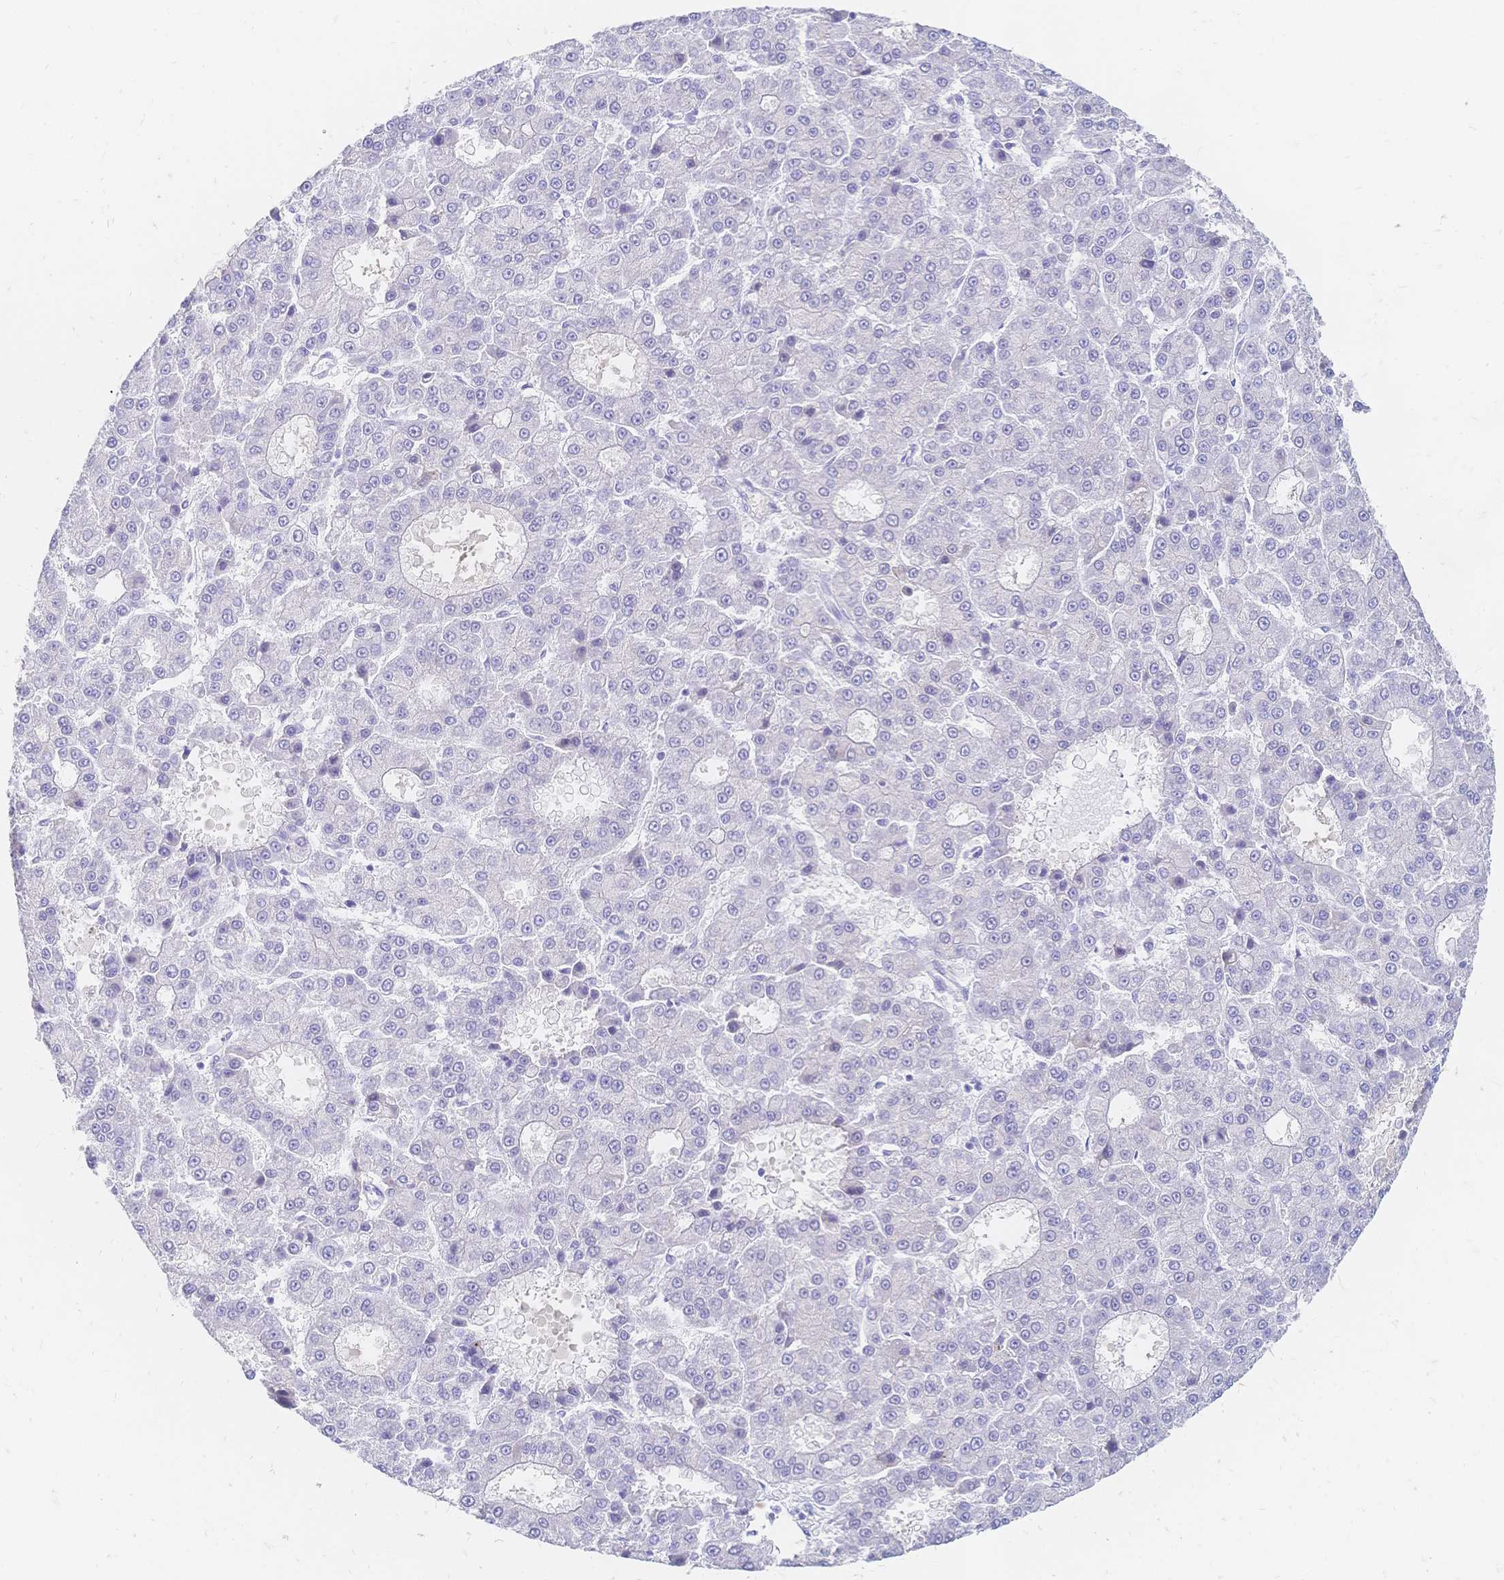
{"staining": {"intensity": "negative", "quantity": "none", "location": "none"}, "tissue": "liver cancer", "cell_type": "Tumor cells", "image_type": "cancer", "snomed": [{"axis": "morphology", "description": "Carcinoma, Hepatocellular, NOS"}, {"axis": "topography", "description": "Liver"}], "caption": "The photomicrograph shows no significant expression in tumor cells of liver cancer.", "gene": "PSORS1C2", "patient": {"sex": "male", "age": 70}}